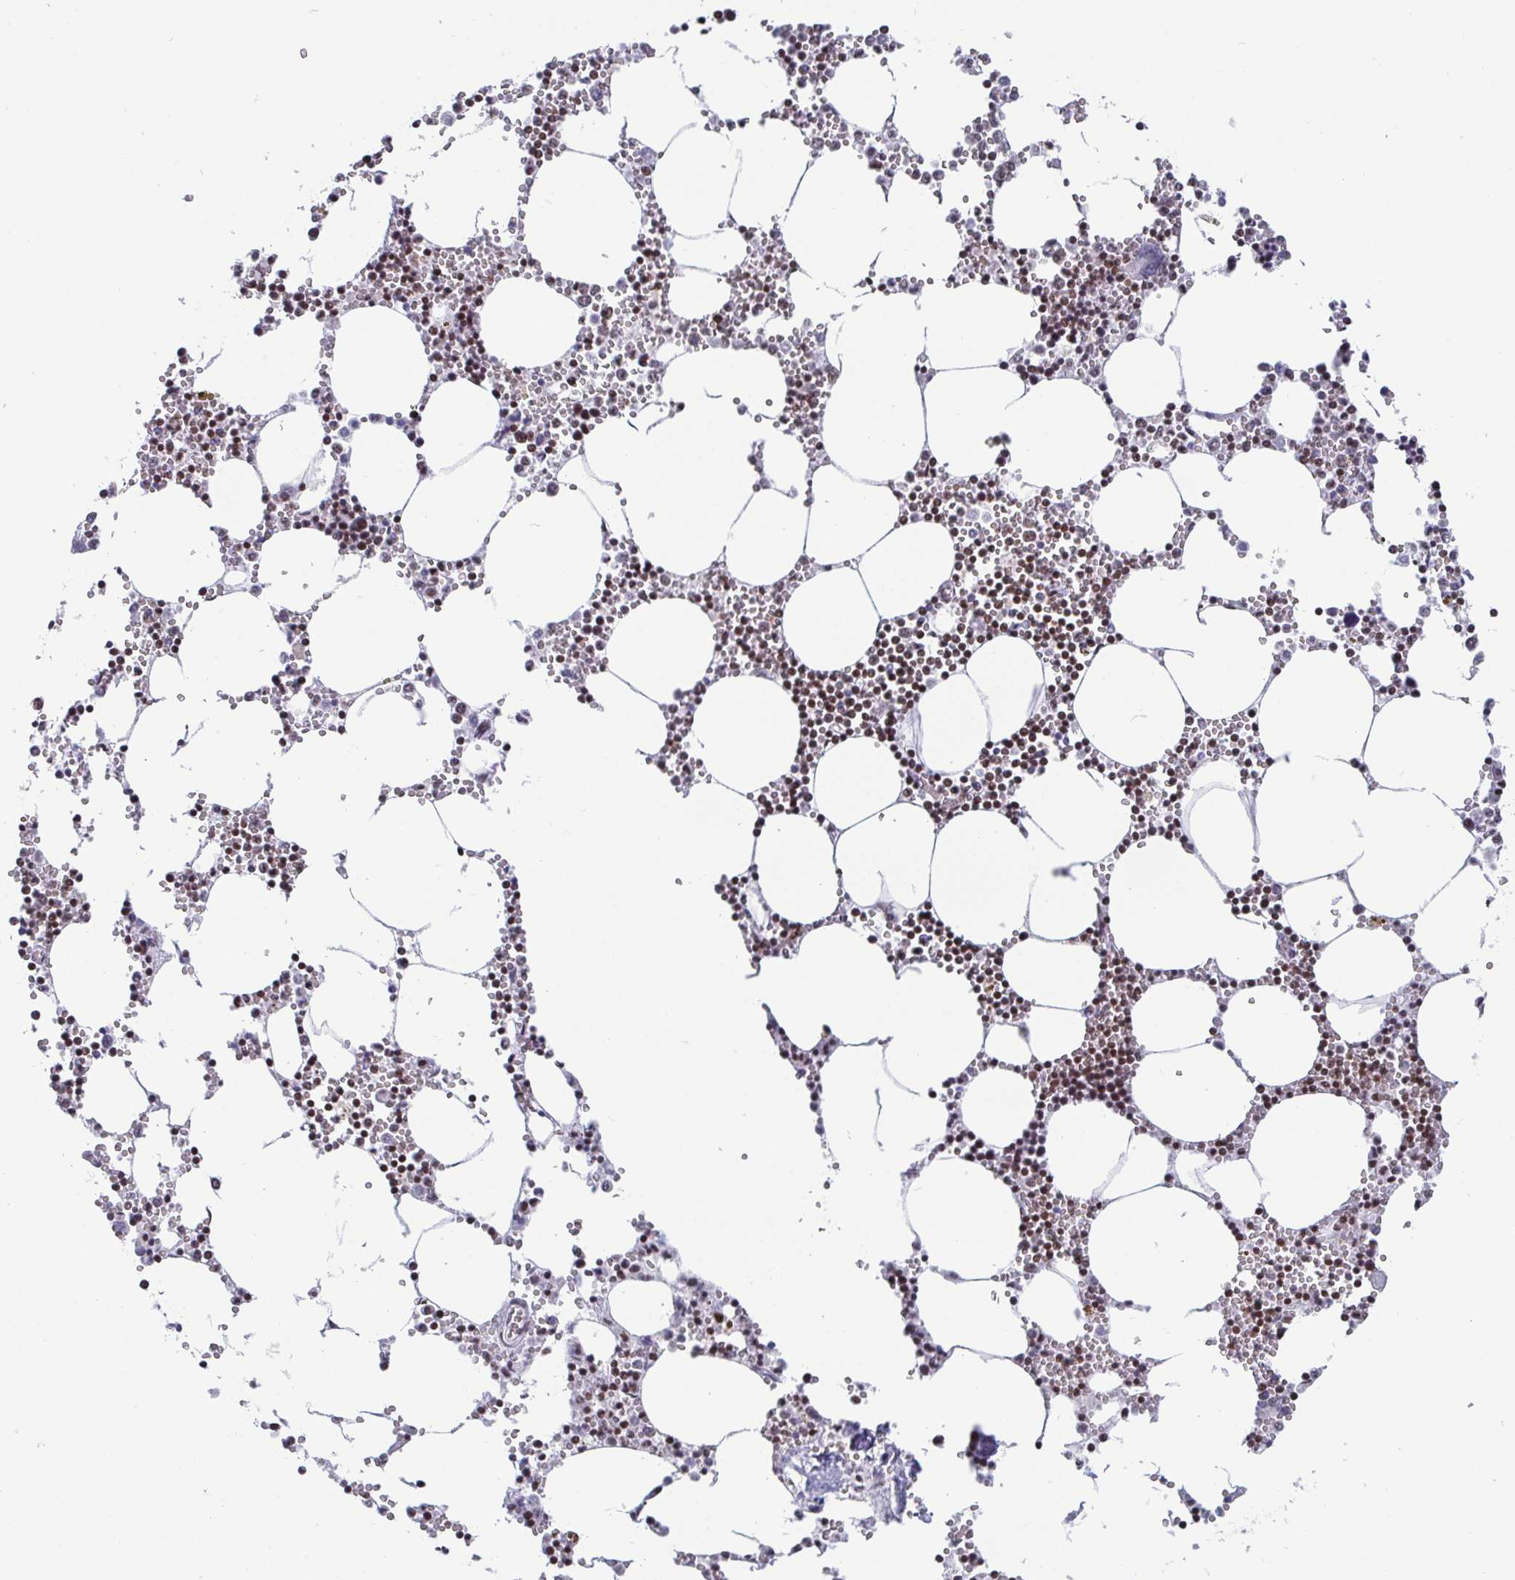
{"staining": {"intensity": "moderate", "quantity": "25%-75%", "location": "nuclear"}, "tissue": "bone marrow", "cell_type": "Hematopoietic cells", "image_type": "normal", "snomed": [{"axis": "morphology", "description": "Normal tissue, NOS"}, {"axis": "topography", "description": "Bone marrow"}], "caption": "DAB immunohistochemical staining of unremarkable bone marrow displays moderate nuclear protein positivity in about 25%-75% of hematopoietic cells.", "gene": "CTCF", "patient": {"sex": "male", "age": 54}}